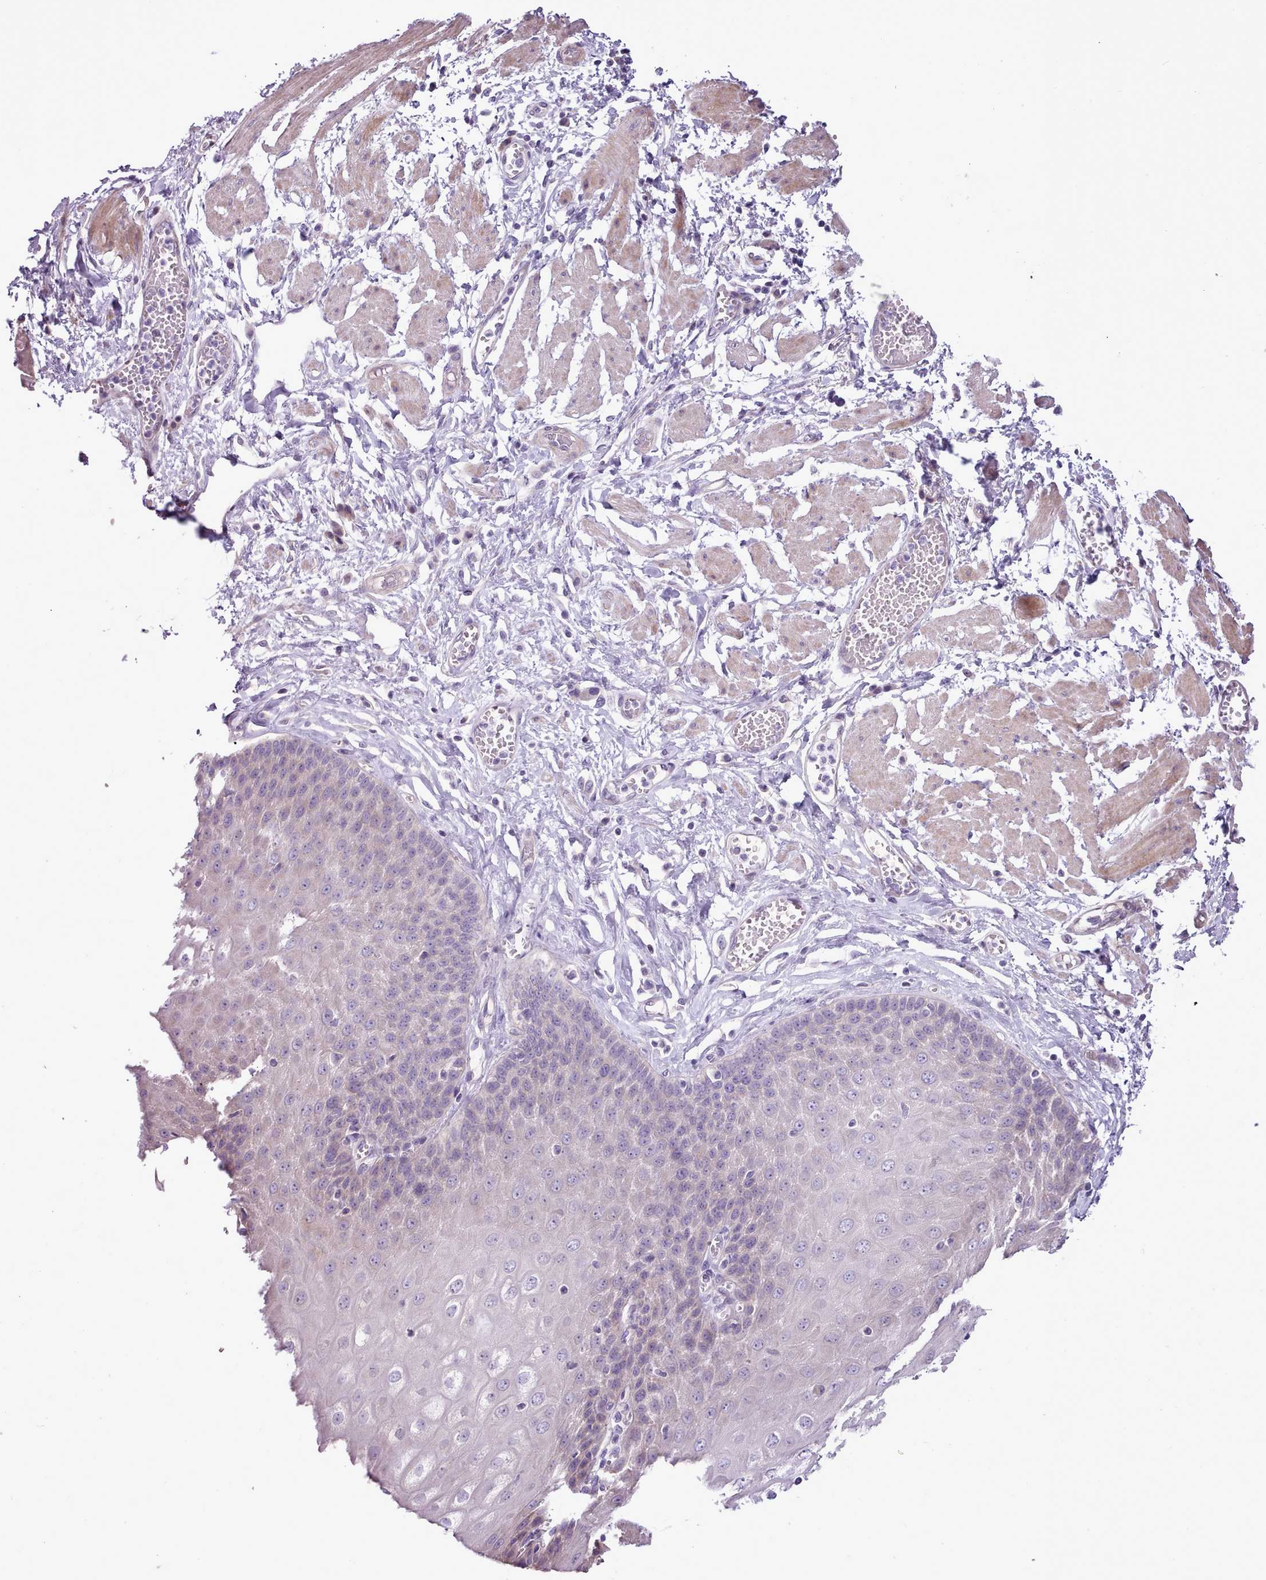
{"staining": {"intensity": "negative", "quantity": "none", "location": "none"}, "tissue": "esophagus", "cell_type": "Squamous epithelial cells", "image_type": "normal", "snomed": [{"axis": "morphology", "description": "Normal tissue, NOS"}, {"axis": "topography", "description": "Esophagus"}], "caption": "Immunohistochemistry of benign esophagus shows no expression in squamous epithelial cells.", "gene": "SETX", "patient": {"sex": "male", "age": 60}}